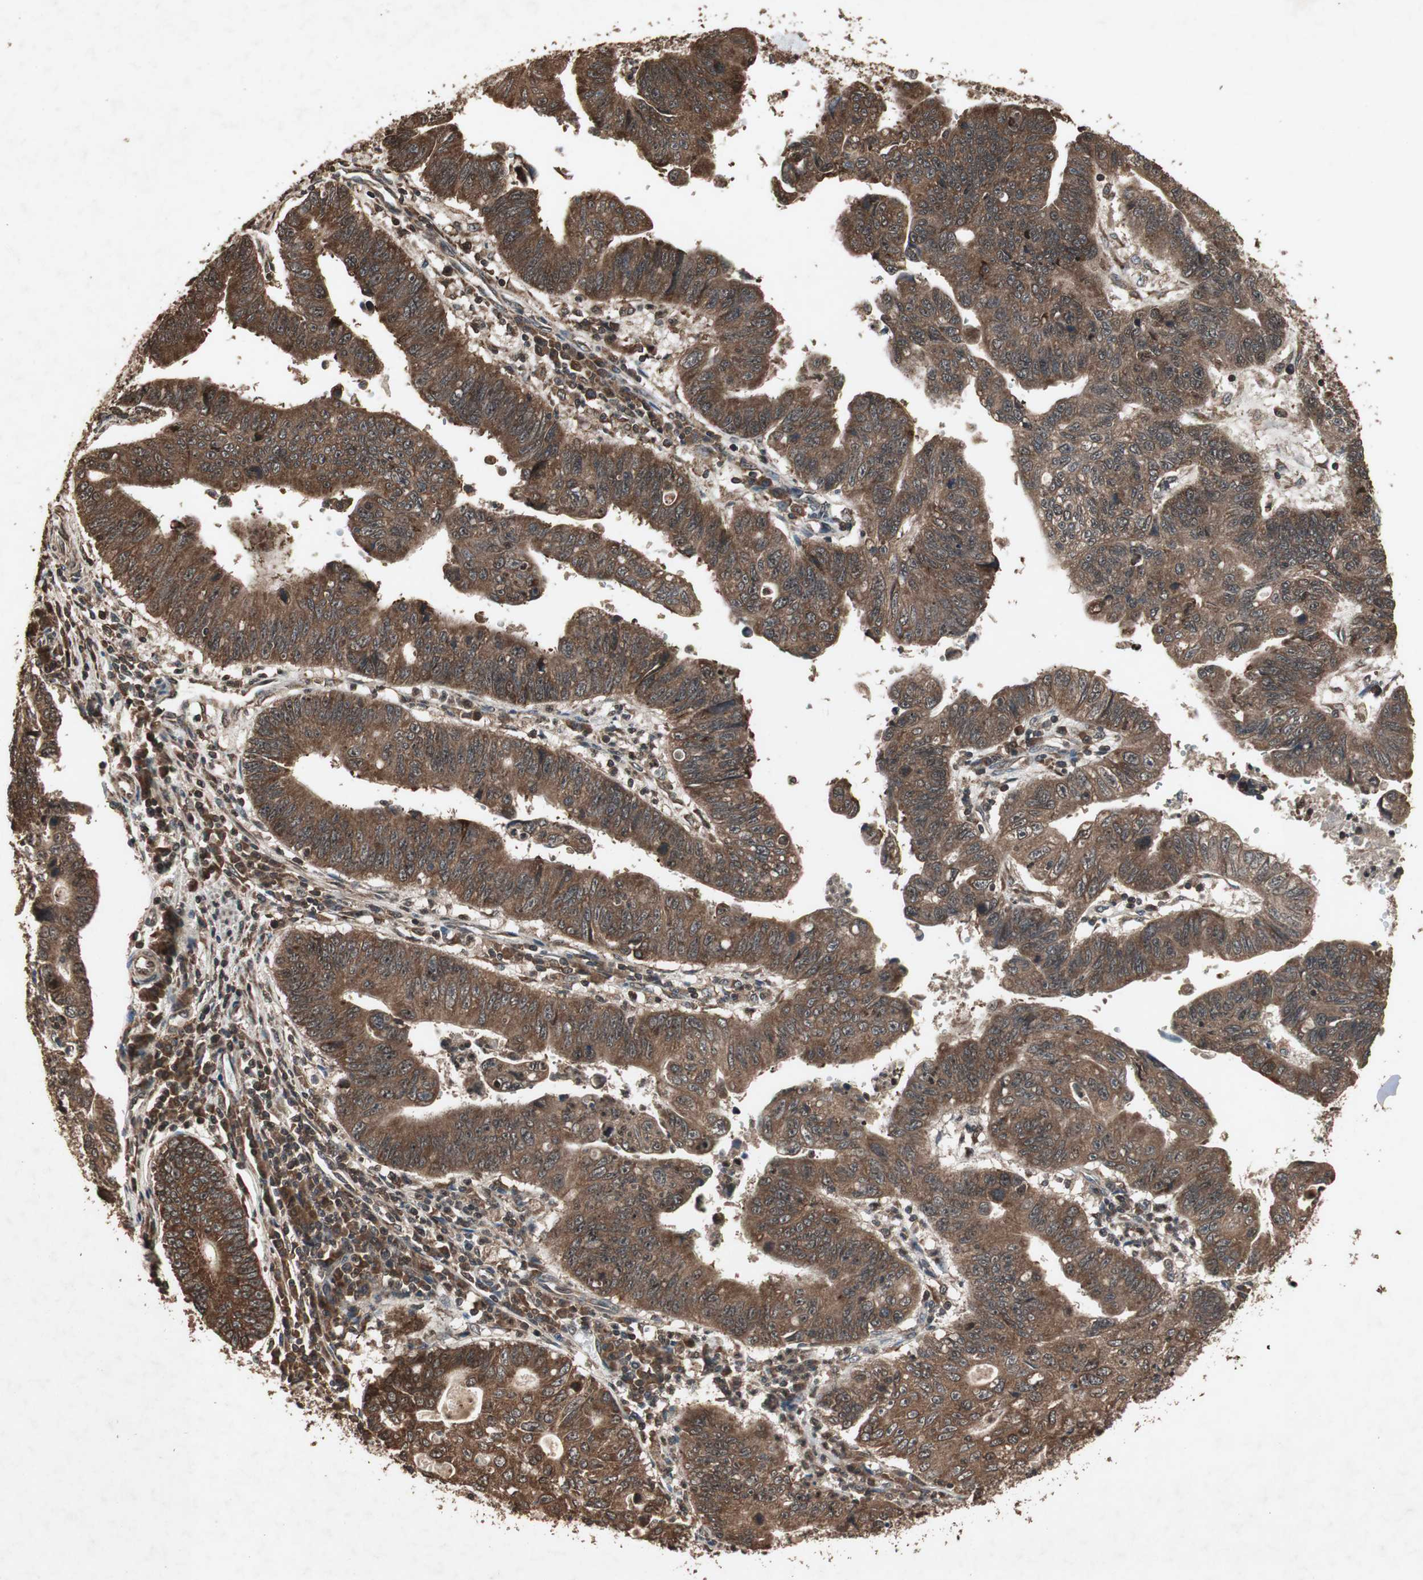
{"staining": {"intensity": "strong", "quantity": ">75%", "location": "cytoplasmic/membranous"}, "tissue": "stomach cancer", "cell_type": "Tumor cells", "image_type": "cancer", "snomed": [{"axis": "morphology", "description": "Adenocarcinoma, NOS"}, {"axis": "topography", "description": "Stomach"}], "caption": "An immunohistochemistry (IHC) histopathology image of tumor tissue is shown. Protein staining in brown highlights strong cytoplasmic/membranous positivity in stomach cancer (adenocarcinoma) within tumor cells.", "gene": "LAMTOR5", "patient": {"sex": "male", "age": 59}}